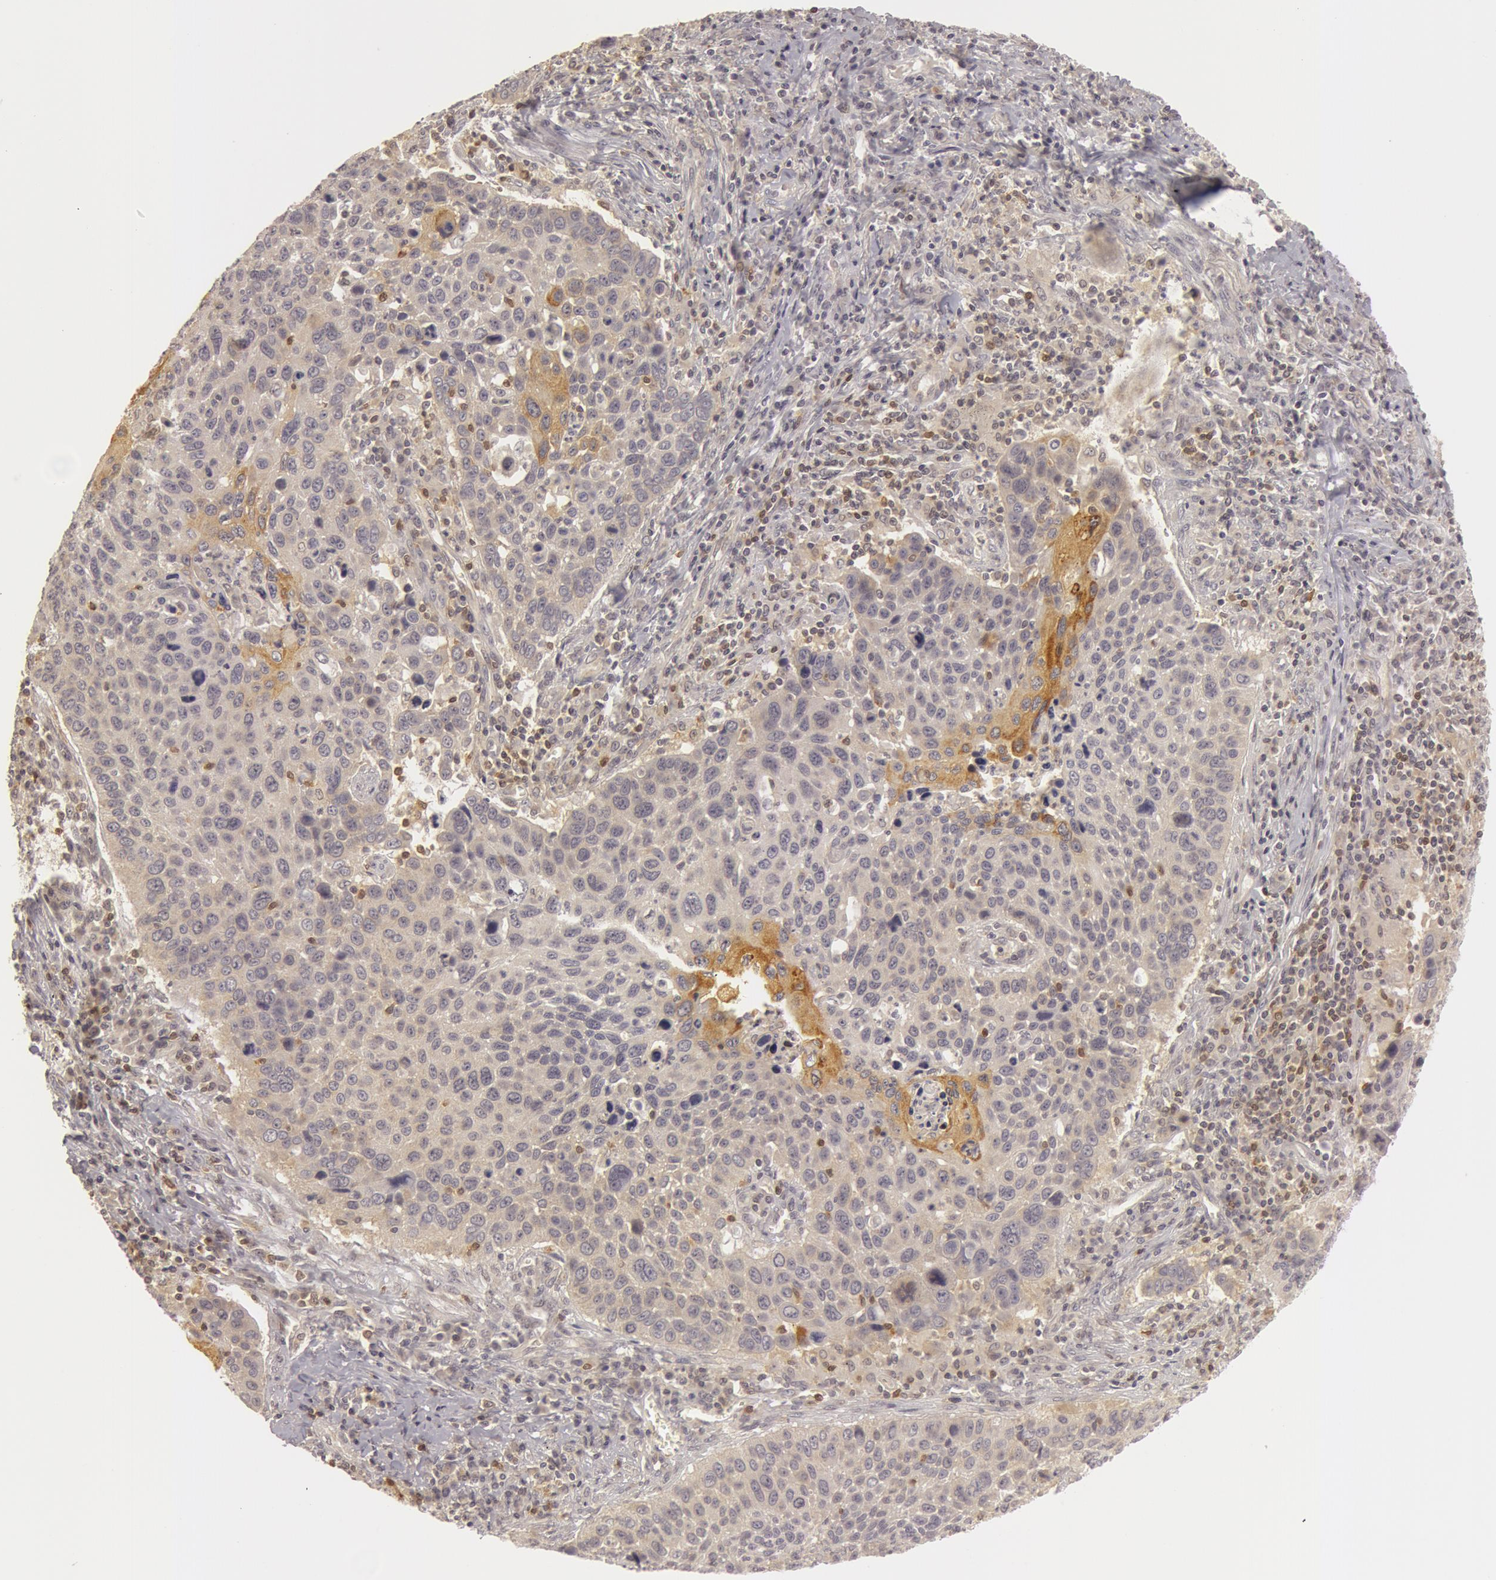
{"staining": {"intensity": "negative", "quantity": "none", "location": "none"}, "tissue": "lung cancer", "cell_type": "Tumor cells", "image_type": "cancer", "snomed": [{"axis": "morphology", "description": "Squamous cell carcinoma, NOS"}, {"axis": "topography", "description": "Lung"}], "caption": "High power microscopy photomicrograph of an IHC micrograph of lung cancer, revealing no significant expression in tumor cells.", "gene": "OASL", "patient": {"sex": "male", "age": 68}}